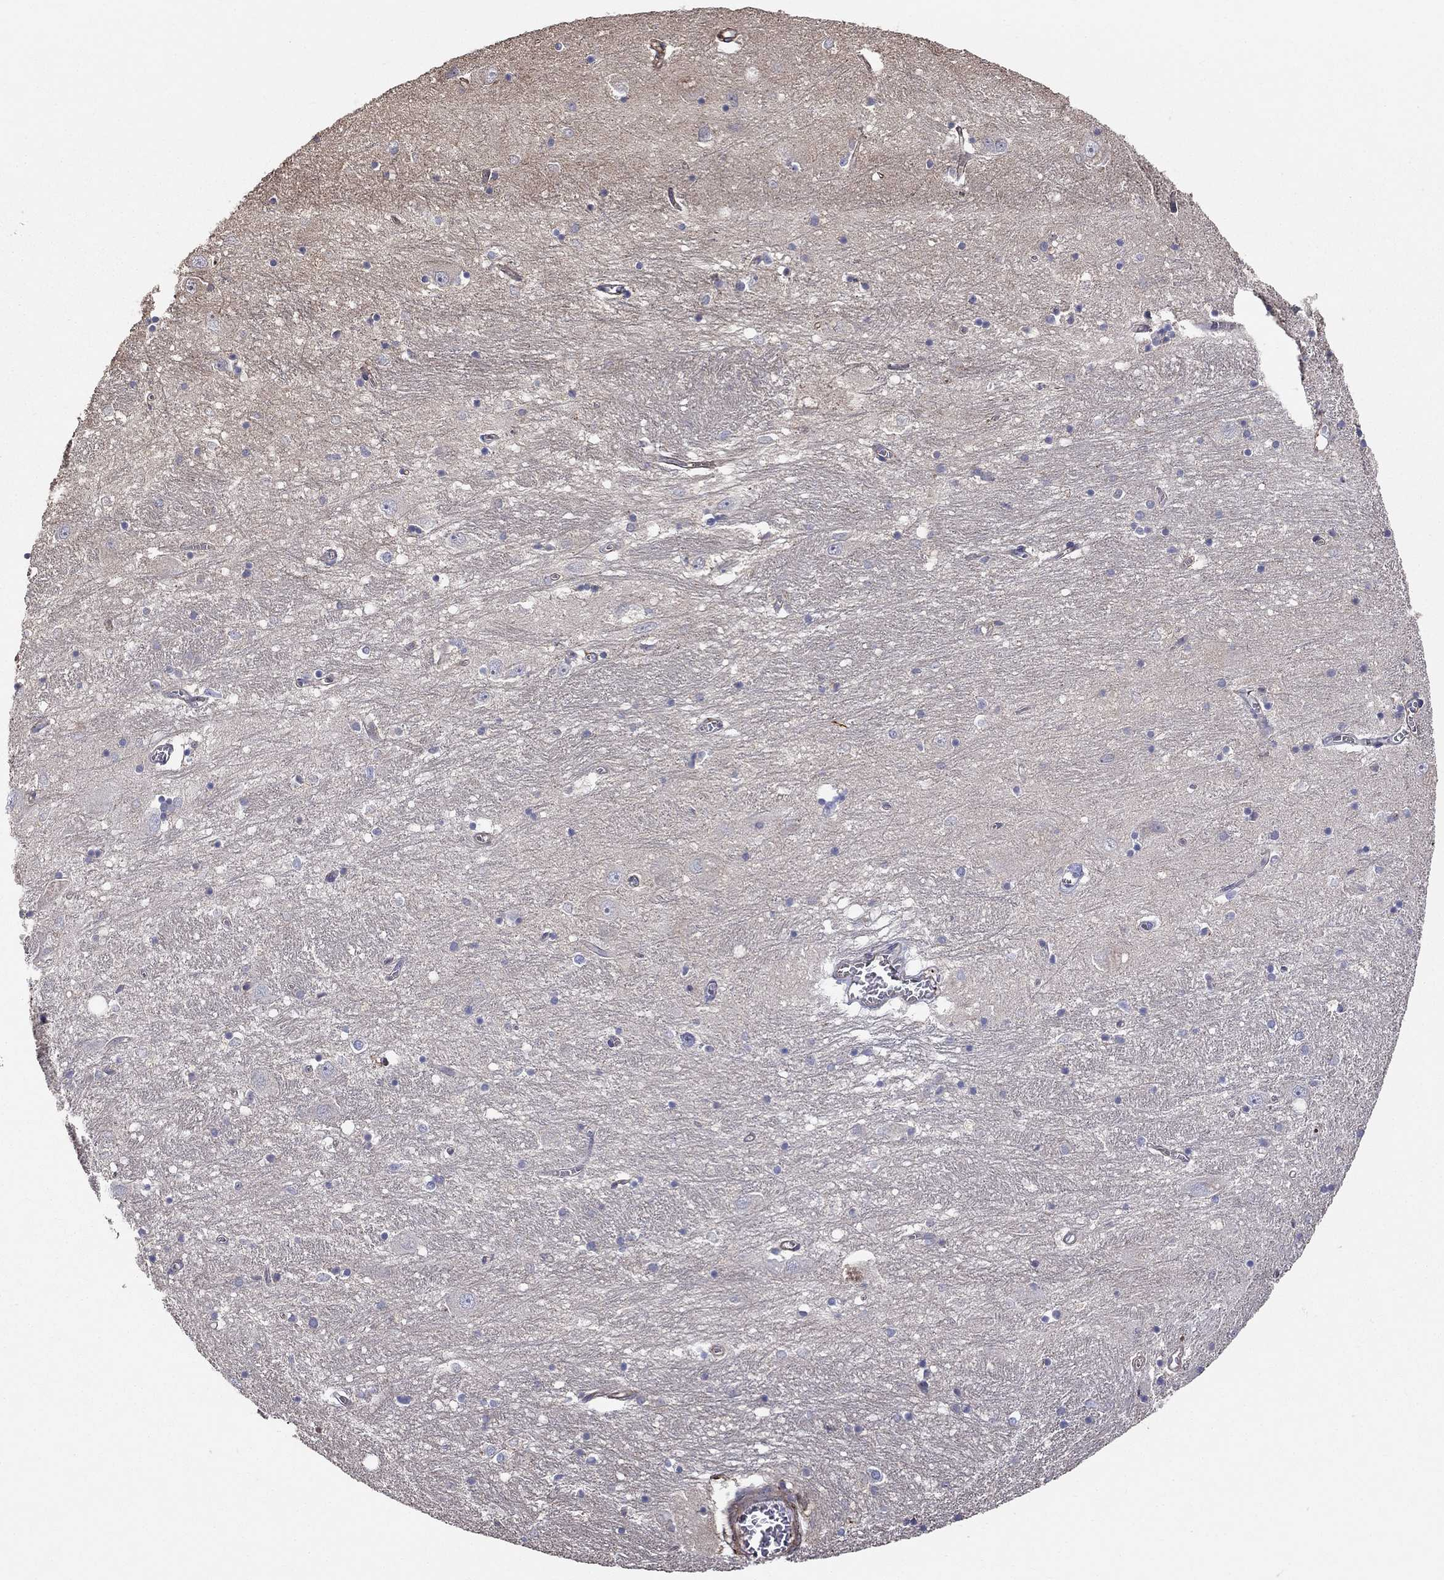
{"staining": {"intensity": "negative", "quantity": "none", "location": "none"}, "tissue": "caudate", "cell_type": "Glial cells", "image_type": "normal", "snomed": [{"axis": "morphology", "description": "Normal tissue, NOS"}, {"axis": "topography", "description": "Lateral ventricle wall"}], "caption": "Histopathology image shows no protein positivity in glial cells of unremarkable caudate. (Stains: DAB immunohistochemistry (IHC) with hematoxylin counter stain, Microscopy: brightfield microscopy at high magnification).", "gene": "NPHP1", "patient": {"sex": "male", "age": 54}}